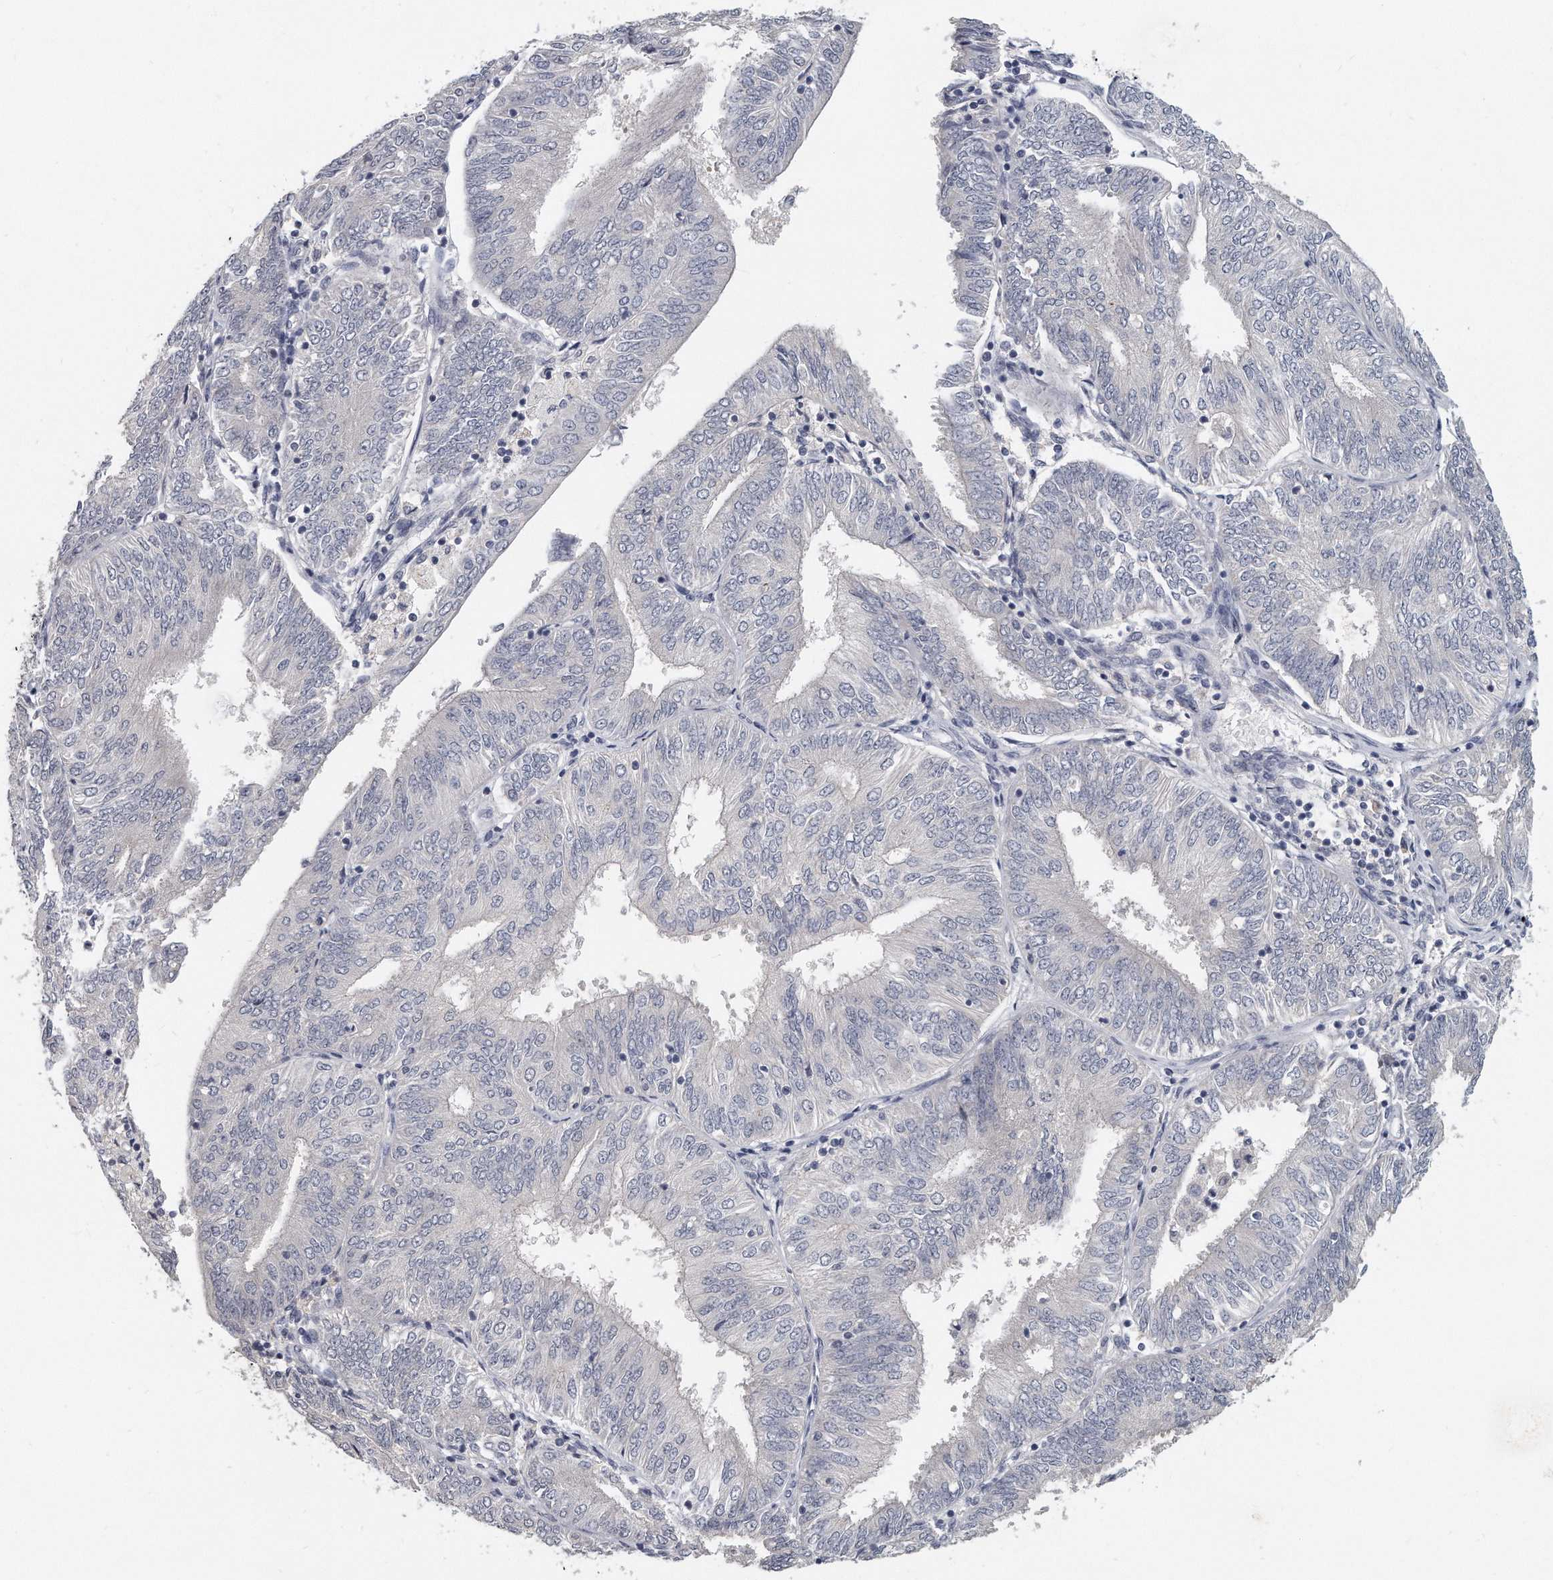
{"staining": {"intensity": "negative", "quantity": "none", "location": "none"}, "tissue": "endometrial cancer", "cell_type": "Tumor cells", "image_type": "cancer", "snomed": [{"axis": "morphology", "description": "Adenocarcinoma, NOS"}, {"axis": "topography", "description": "Endometrium"}], "caption": "IHC of endometrial adenocarcinoma shows no staining in tumor cells. (DAB immunohistochemistry (IHC) visualized using brightfield microscopy, high magnification).", "gene": "KLHL7", "patient": {"sex": "female", "age": 58}}